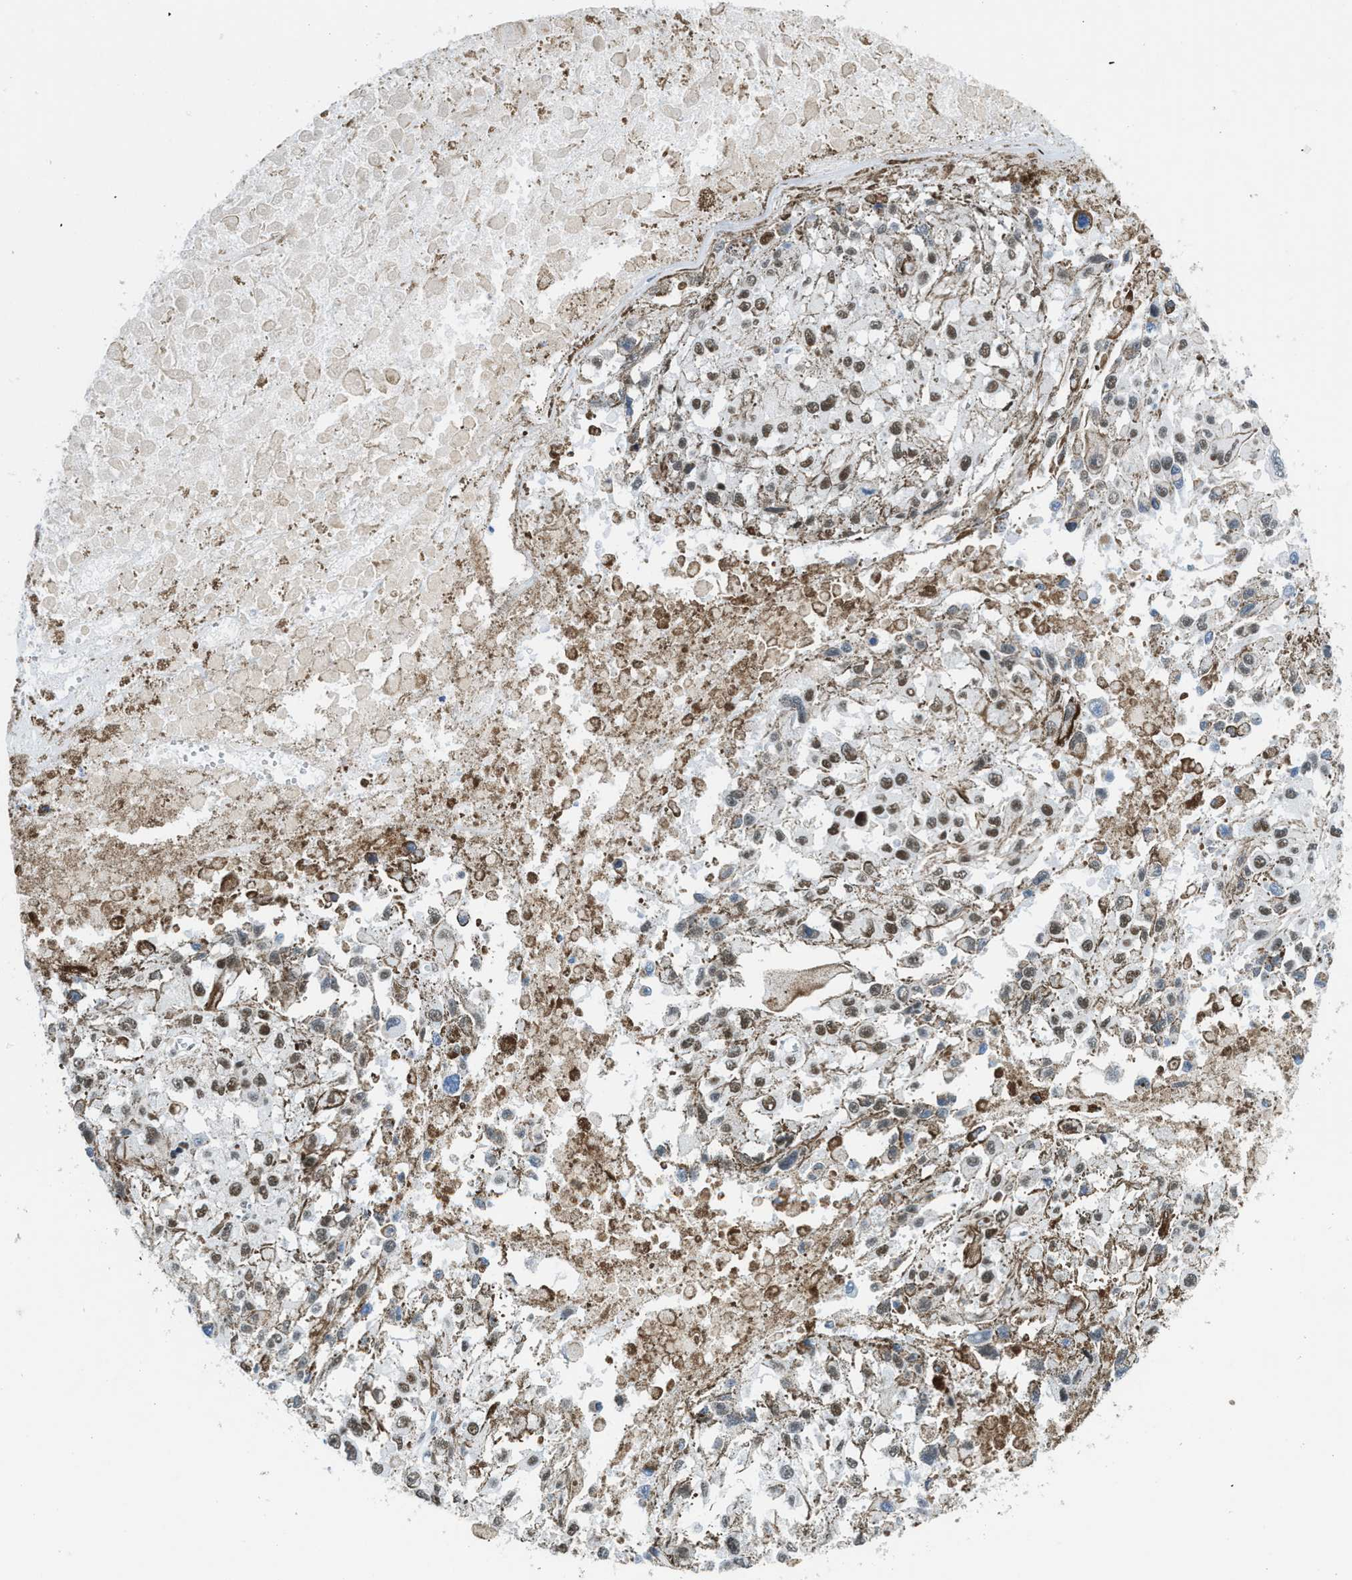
{"staining": {"intensity": "moderate", "quantity": "25%-75%", "location": "nuclear"}, "tissue": "melanoma", "cell_type": "Tumor cells", "image_type": "cancer", "snomed": [{"axis": "morphology", "description": "Malignant melanoma, Metastatic site"}, {"axis": "topography", "description": "Lymph node"}], "caption": "A brown stain labels moderate nuclear expression of a protein in melanoma tumor cells. The staining is performed using DAB brown chromogen to label protein expression. The nuclei are counter-stained blue using hematoxylin.", "gene": "SMARCAD1", "patient": {"sex": "male", "age": 59}}